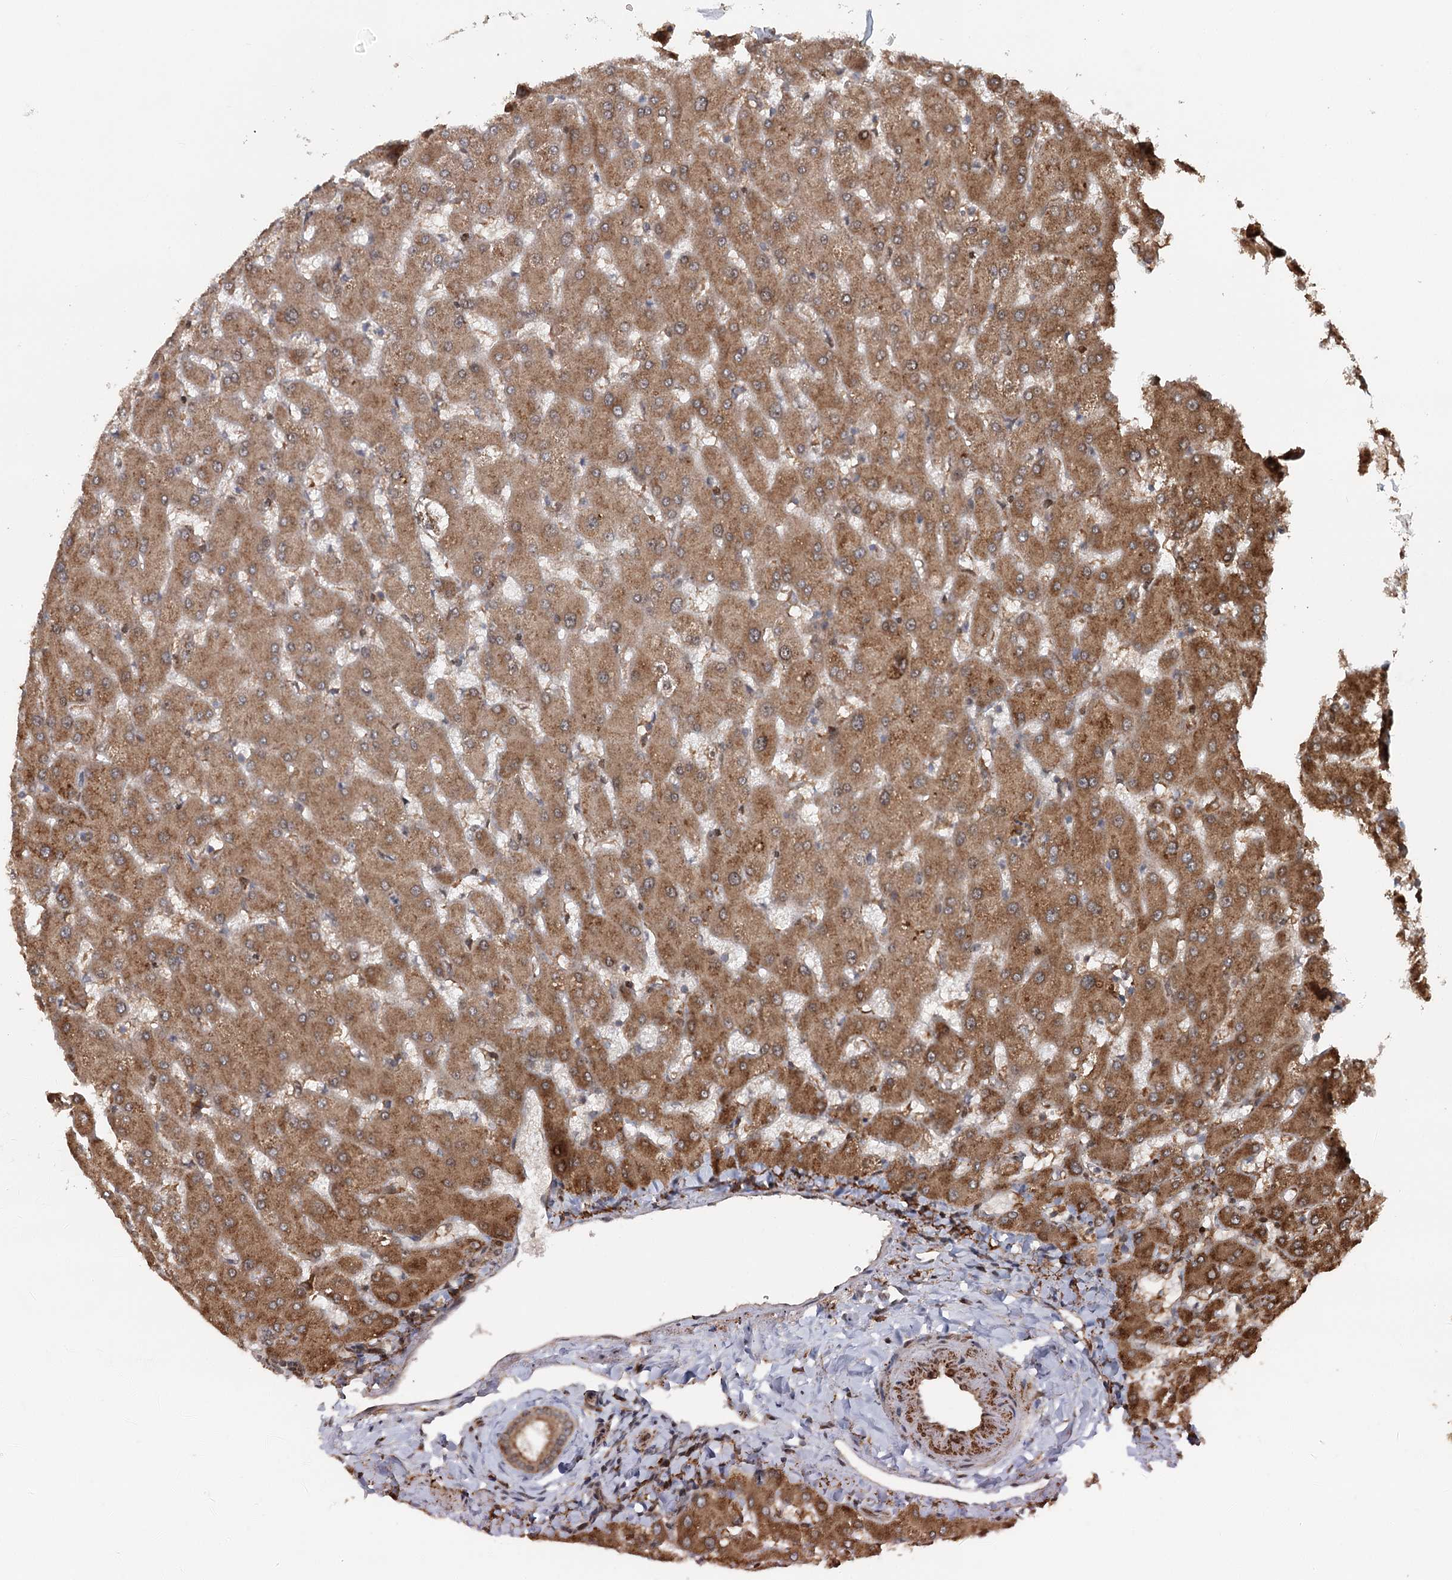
{"staining": {"intensity": "moderate", "quantity": ">75%", "location": "cytoplasmic/membranous"}, "tissue": "liver", "cell_type": "Cholangiocytes", "image_type": "normal", "snomed": [{"axis": "morphology", "description": "Normal tissue, NOS"}, {"axis": "topography", "description": "Liver"}], "caption": "High-power microscopy captured an IHC photomicrograph of unremarkable liver, revealing moderate cytoplasmic/membranous expression in about >75% of cholangiocytes.", "gene": "RNF111", "patient": {"sex": "female", "age": 63}}